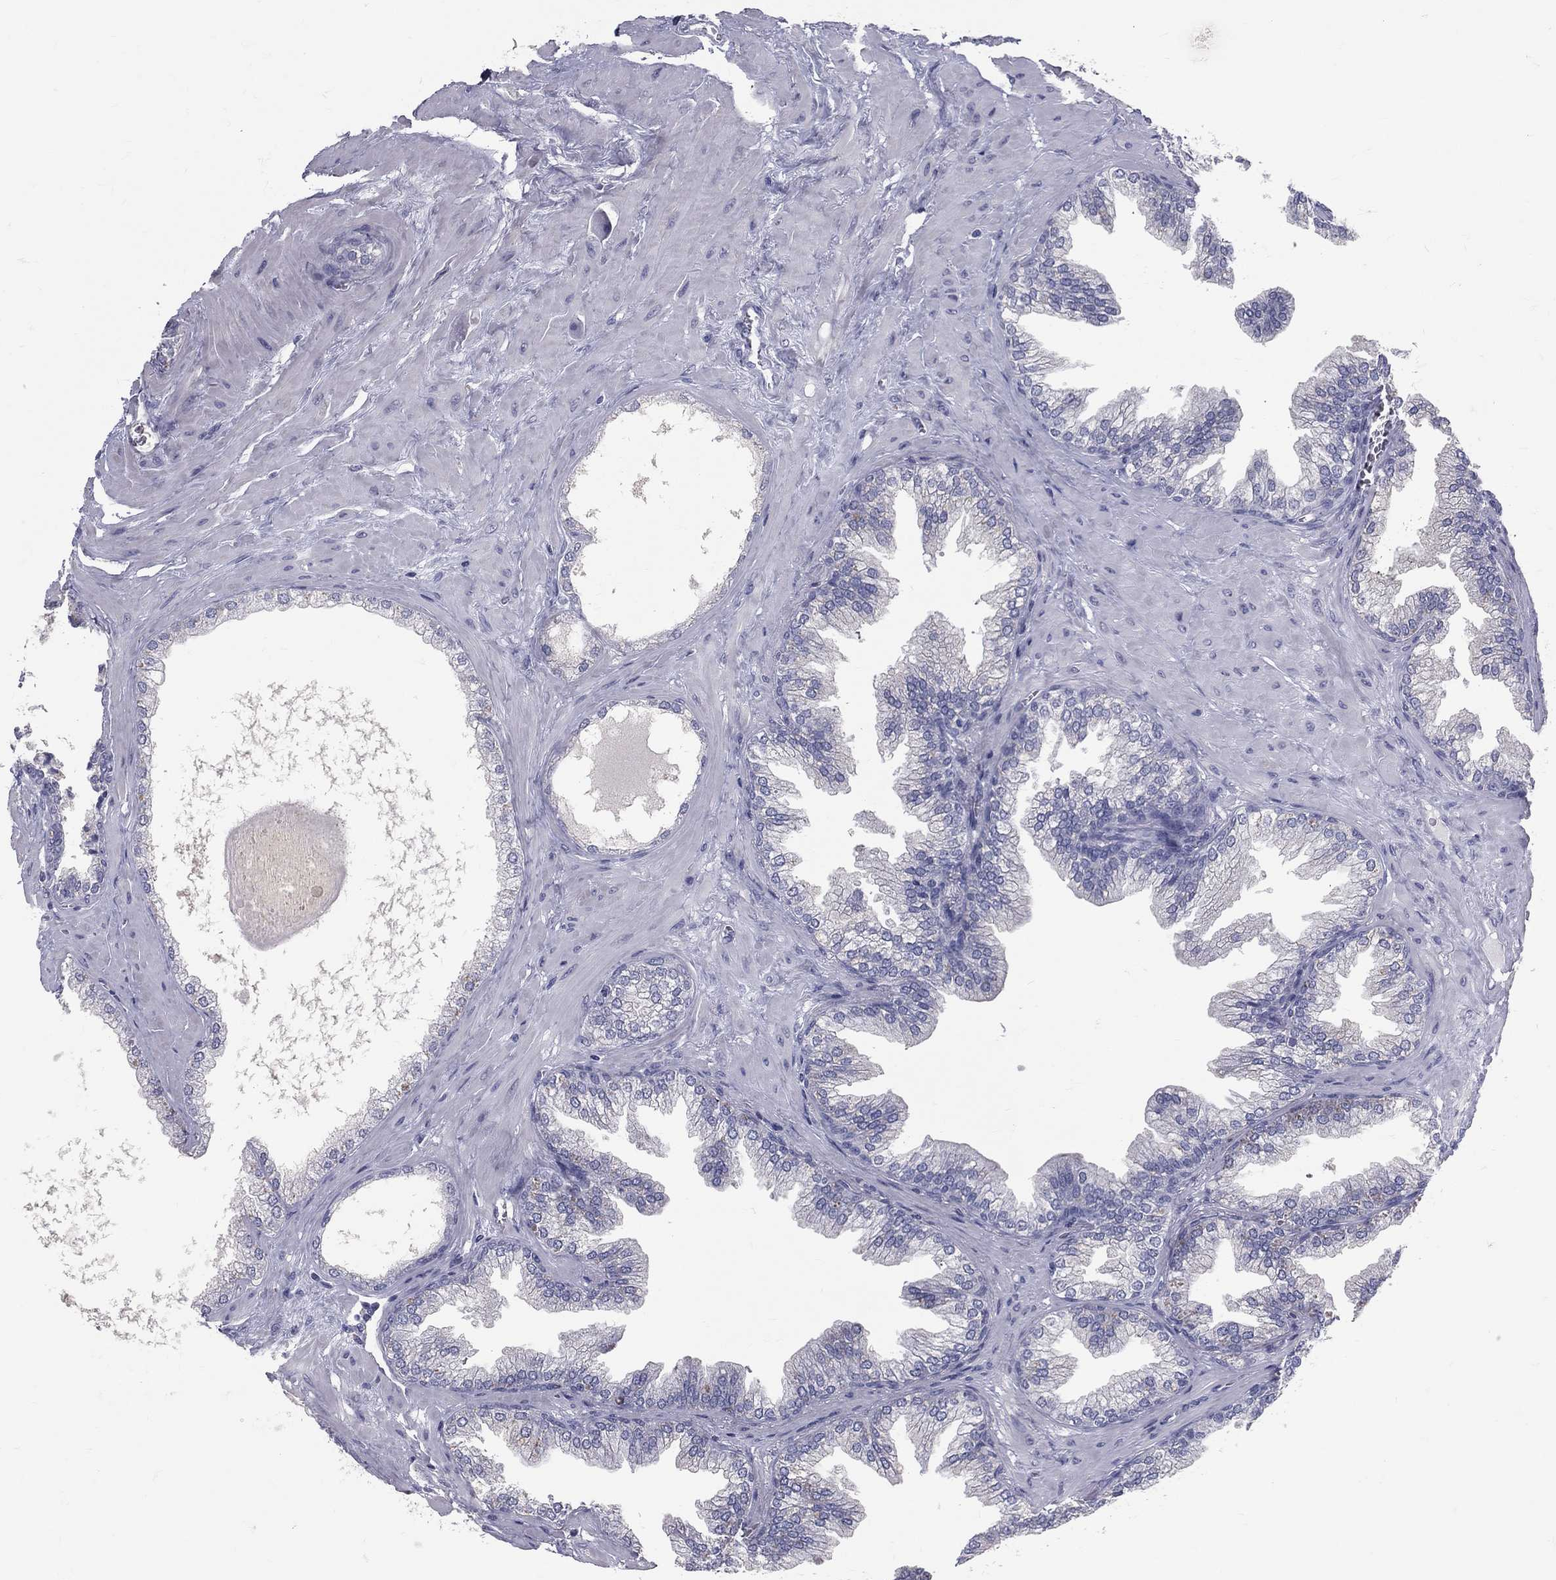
{"staining": {"intensity": "negative", "quantity": "none", "location": "none"}, "tissue": "prostate cancer", "cell_type": "Tumor cells", "image_type": "cancer", "snomed": [{"axis": "morphology", "description": "Adenocarcinoma, Low grade"}, {"axis": "topography", "description": "Prostate"}], "caption": "There is no significant positivity in tumor cells of prostate cancer (low-grade adenocarcinoma).", "gene": "TFPI2", "patient": {"sex": "male", "age": 72}}